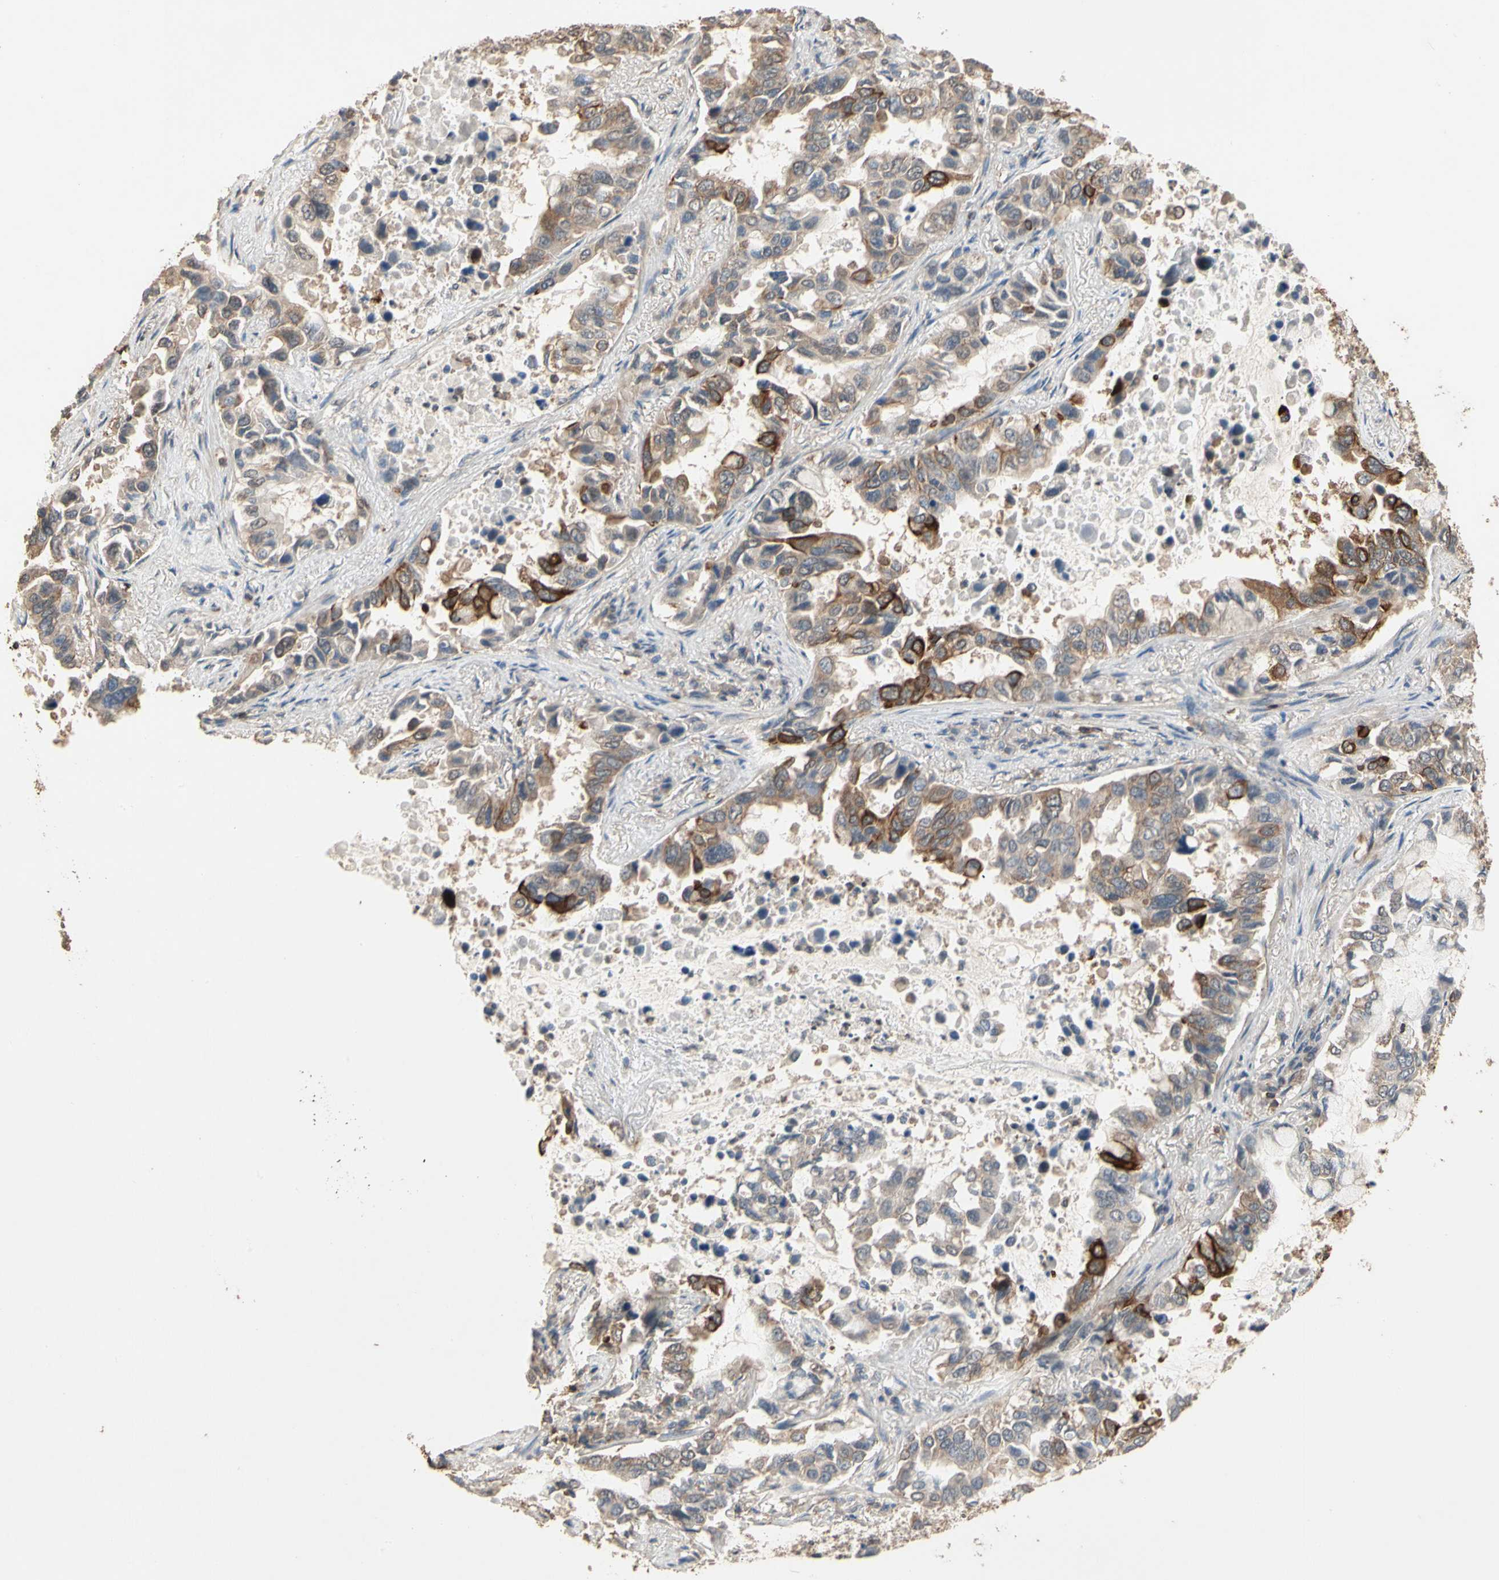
{"staining": {"intensity": "moderate", "quantity": "<25%", "location": "cytoplasmic/membranous"}, "tissue": "lung cancer", "cell_type": "Tumor cells", "image_type": "cancer", "snomed": [{"axis": "morphology", "description": "Adenocarcinoma, NOS"}, {"axis": "topography", "description": "Lung"}], "caption": "The micrograph reveals immunohistochemical staining of lung adenocarcinoma. There is moderate cytoplasmic/membranous staining is identified in about <25% of tumor cells.", "gene": "MAP3K10", "patient": {"sex": "male", "age": 64}}